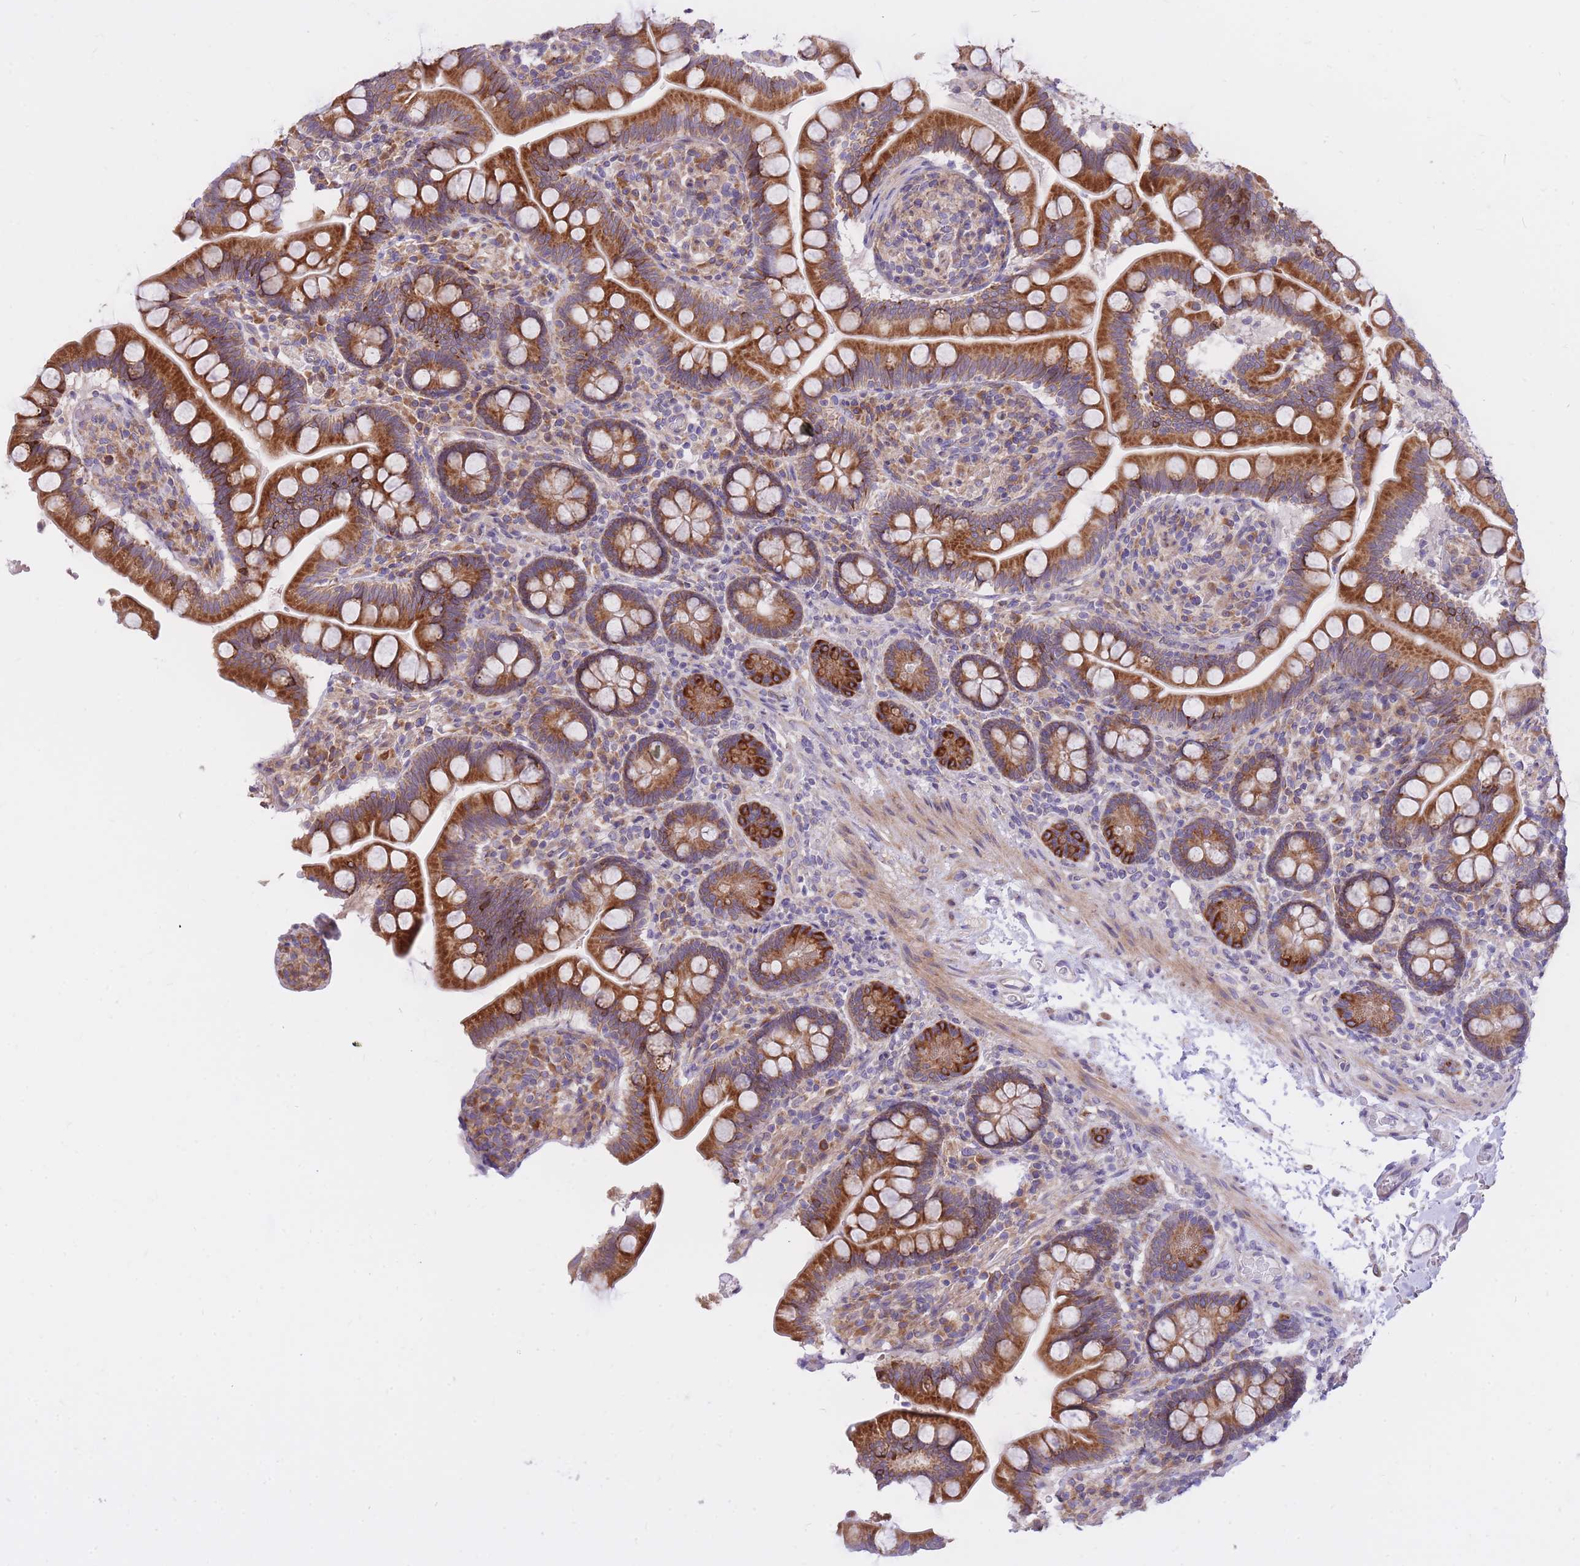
{"staining": {"intensity": "strong", "quantity": ">75%", "location": "cytoplasmic/membranous"}, "tissue": "small intestine", "cell_type": "Glandular cells", "image_type": "normal", "snomed": [{"axis": "morphology", "description": "Normal tissue, NOS"}, {"axis": "topography", "description": "Small intestine"}], "caption": "Immunohistochemistry (DAB (3,3'-diaminobenzidine)) staining of normal human small intestine shows strong cytoplasmic/membranous protein expression in approximately >75% of glandular cells.", "gene": "GBP7", "patient": {"sex": "female", "age": 64}}